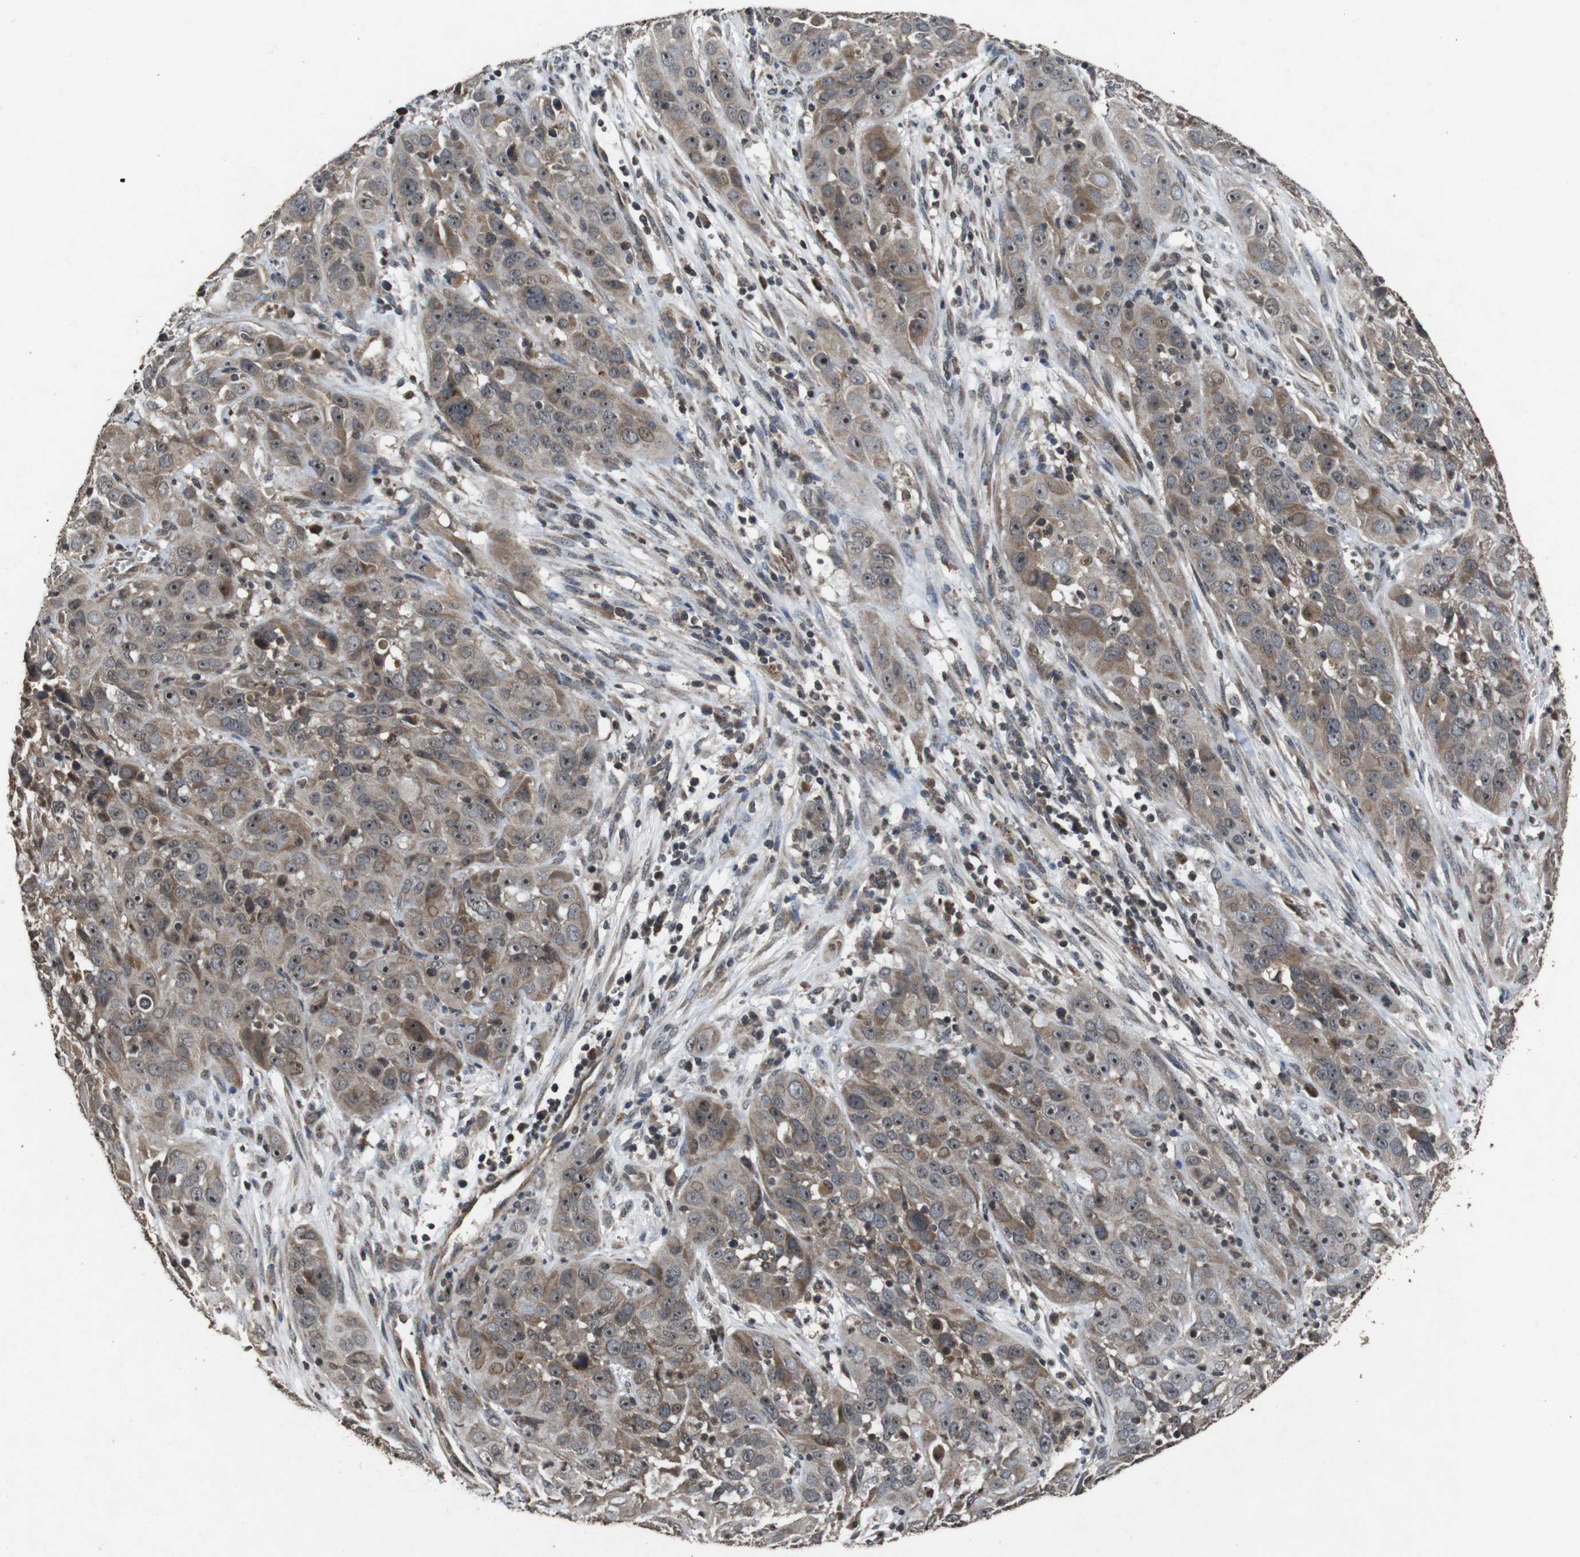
{"staining": {"intensity": "moderate", "quantity": "25%-75%", "location": "cytoplasmic/membranous,nuclear"}, "tissue": "cervical cancer", "cell_type": "Tumor cells", "image_type": "cancer", "snomed": [{"axis": "morphology", "description": "Squamous cell carcinoma, NOS"}, {"axis": "topography", "description": "Cervix"}], "caption": "Cervical cancer tissue exhibits moderate cytoplasmic/membranous and nuclear expression in approximately 25%-75% of tumor cells", "gene": "SORL1", "patient": {"sex": "female", "age": 32}}